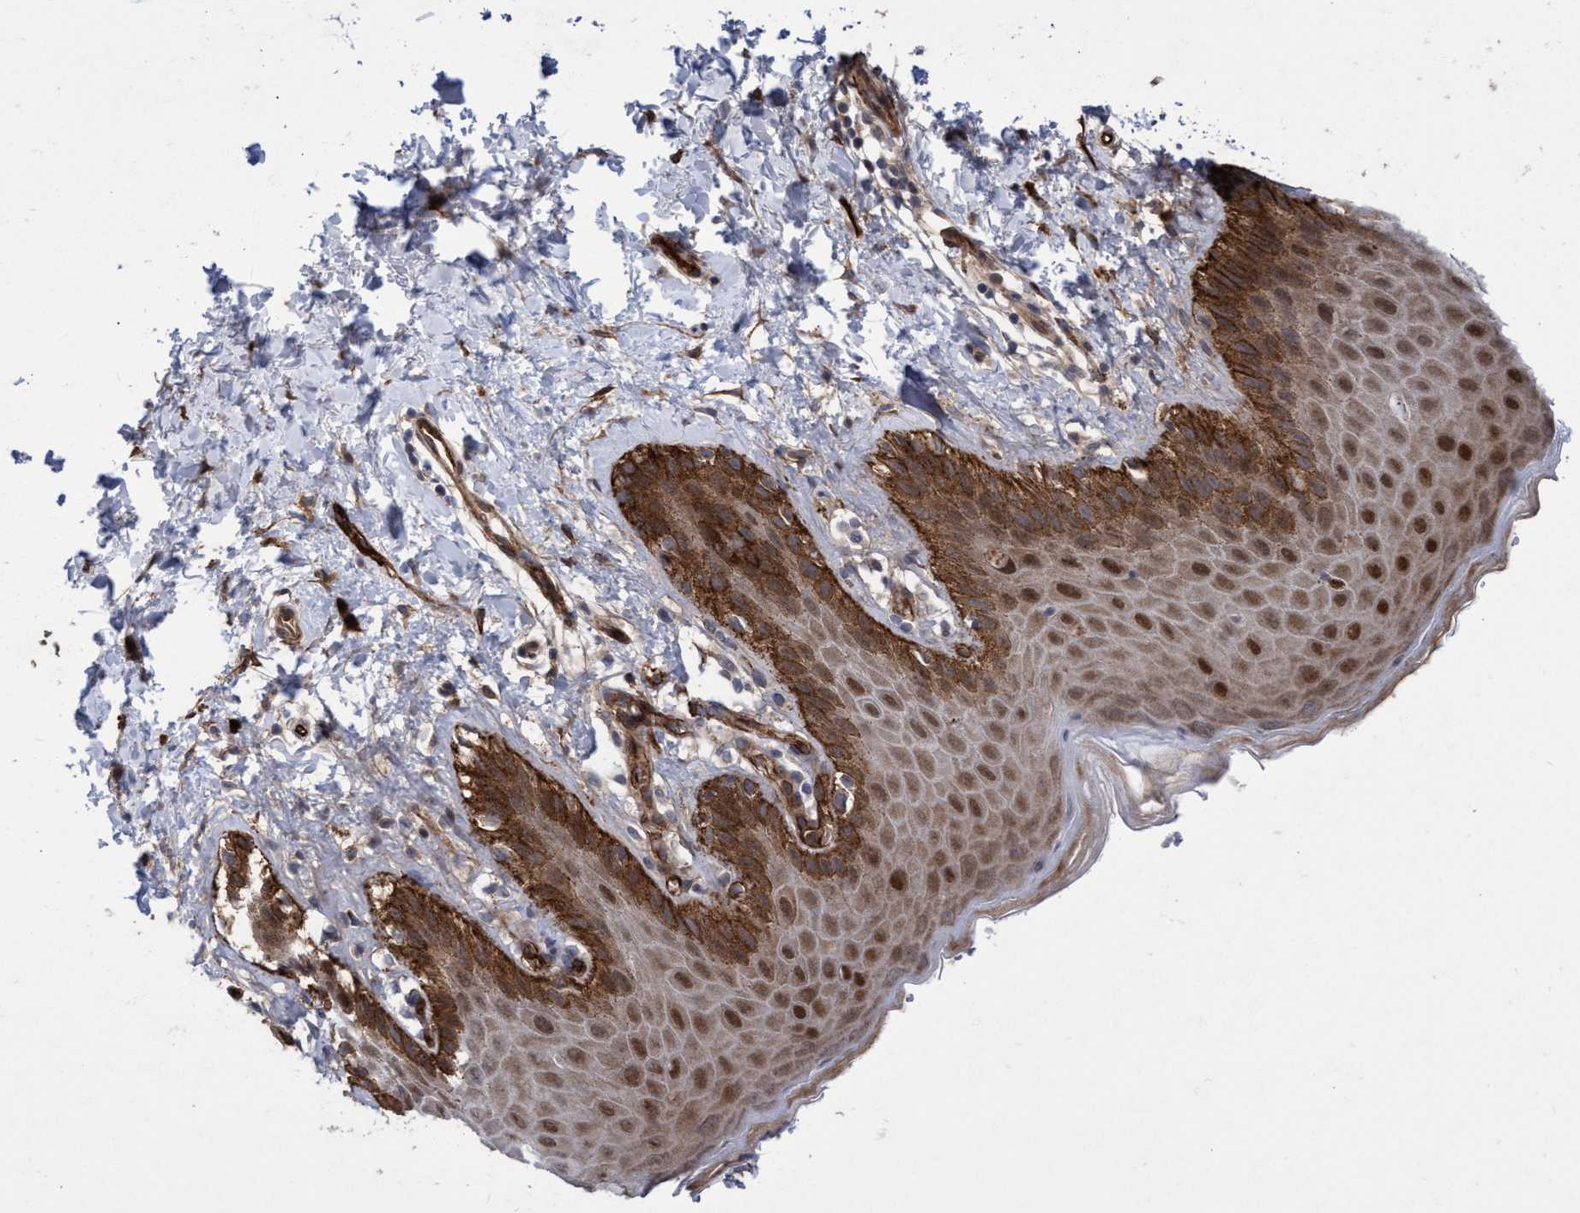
{"staining": {"intensity": "strong", "quantity": "25%-75%", "location": "cytoplasmic/membranous,nuclear"}, "tissue": "skin", "cell_type": "Epidermal cells", "image_type": "normal", "snomed": [{"axis": "morphology", "description": "Normal tissue, NOS"}, {"axis": "topography", "description": "Anal"}, {"axis": "topography", "description": "Peripheral nerve tissue"}], "caption": "The image demonstrates immunohistochemical staining of unremarkable skin. There is strong cytoplasmic/membranous,nuclear positivity is identified in about 25%-75% of epidermal cells. (DAB = brown stain, brightfield microscopy at high magnification).", "gene": "ZNF750", "patient": {"sex": "male", "age": 44}}